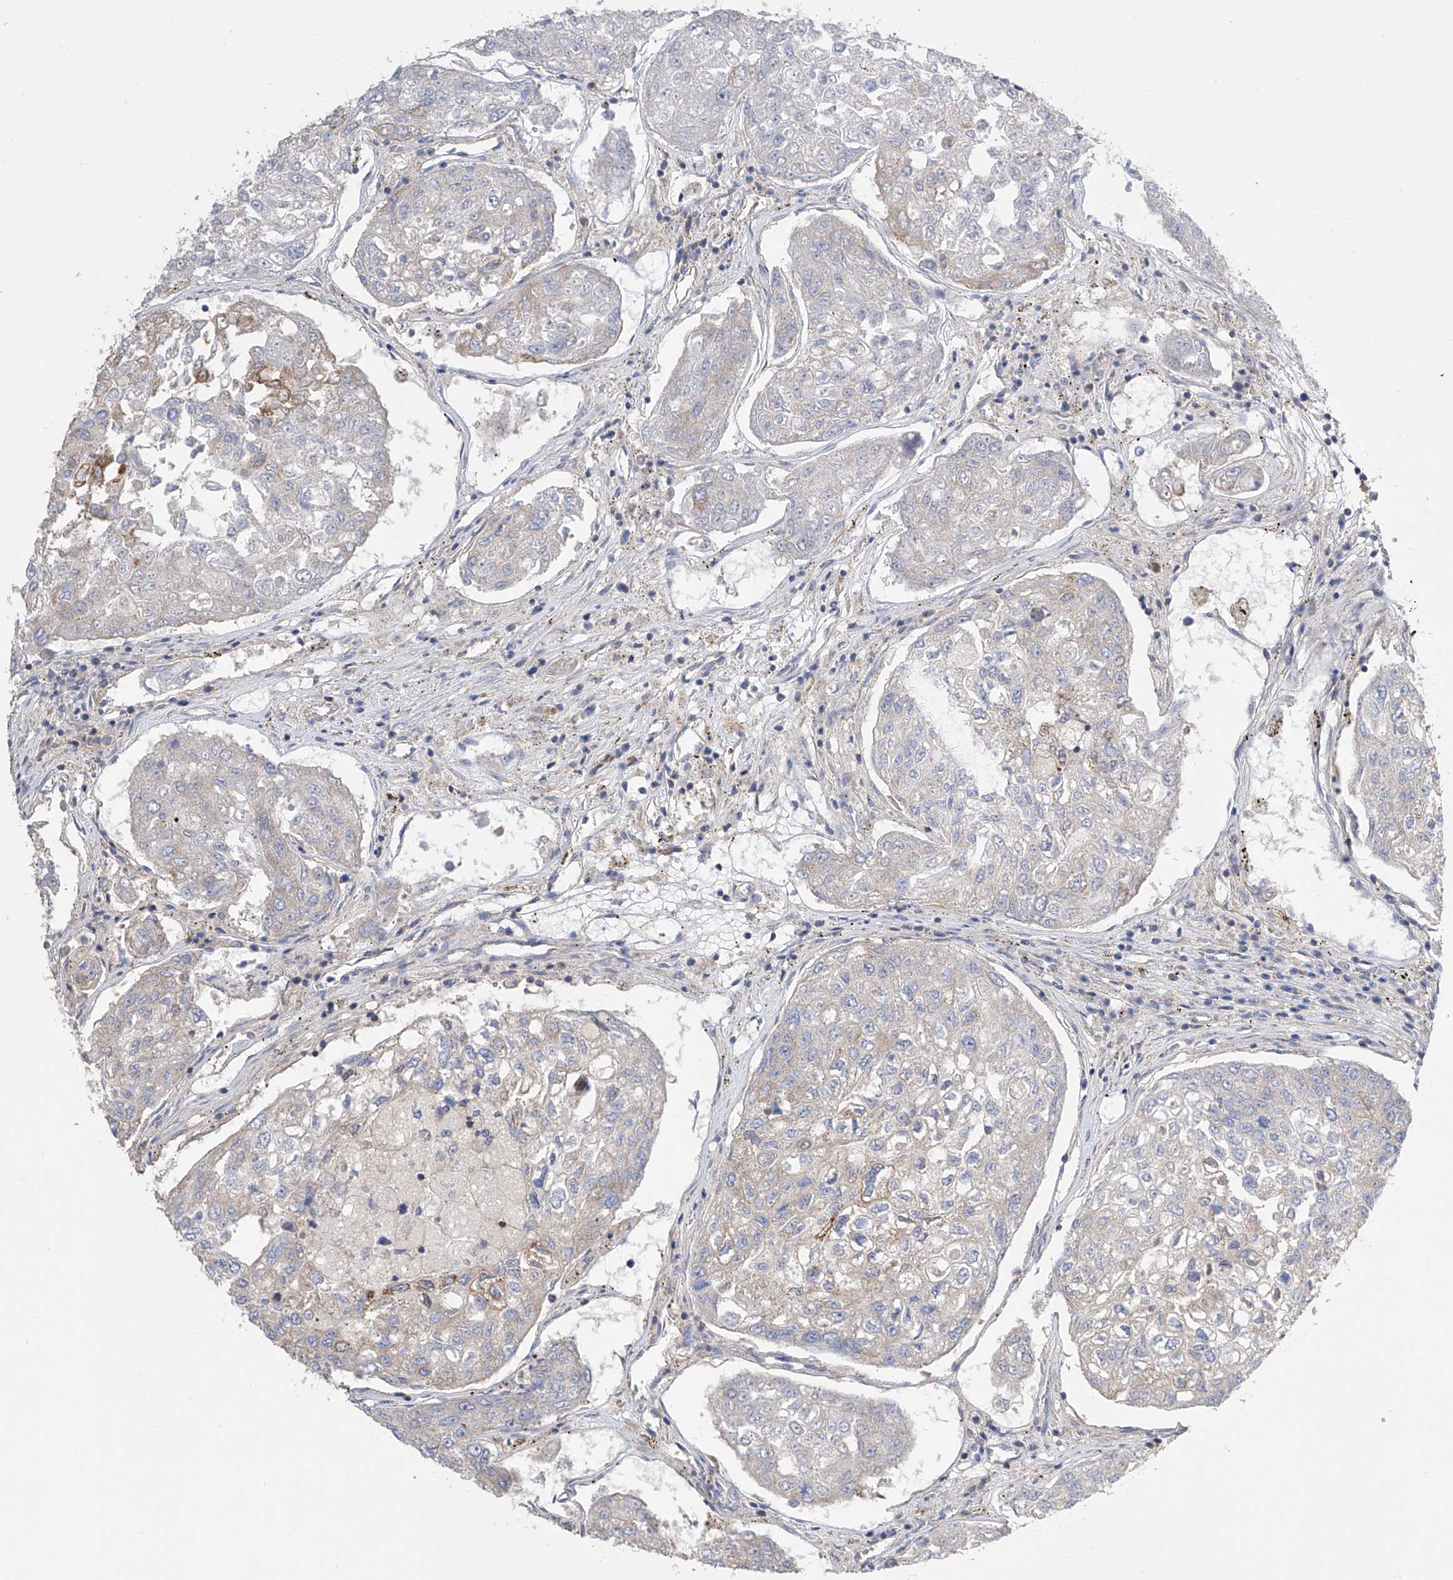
{"staining": {"intensity": "negative", "quantity": "none", "location": "none"}, "tissue": "urothelial cancer", "cell_type": "Tumor cells", "image_type": "cancer", "snomed": [{"axis": "morphology", "description": "Urothelial carcinoma, High grade"}, {"axis": "topography", "description": "Lymph node"}, {"axis": "topography", "description": "Urinary bladder"}], "caption": "IHC histopathology image of neoplastic tissue: urothelial carcinoma (high-grade) stained with DAB (3,3'-diaminobenzidine) displays no significant protein positivity in tumor cells.", "gene": "NFATC4", "patient": {"sex": "male", "age": 51}}